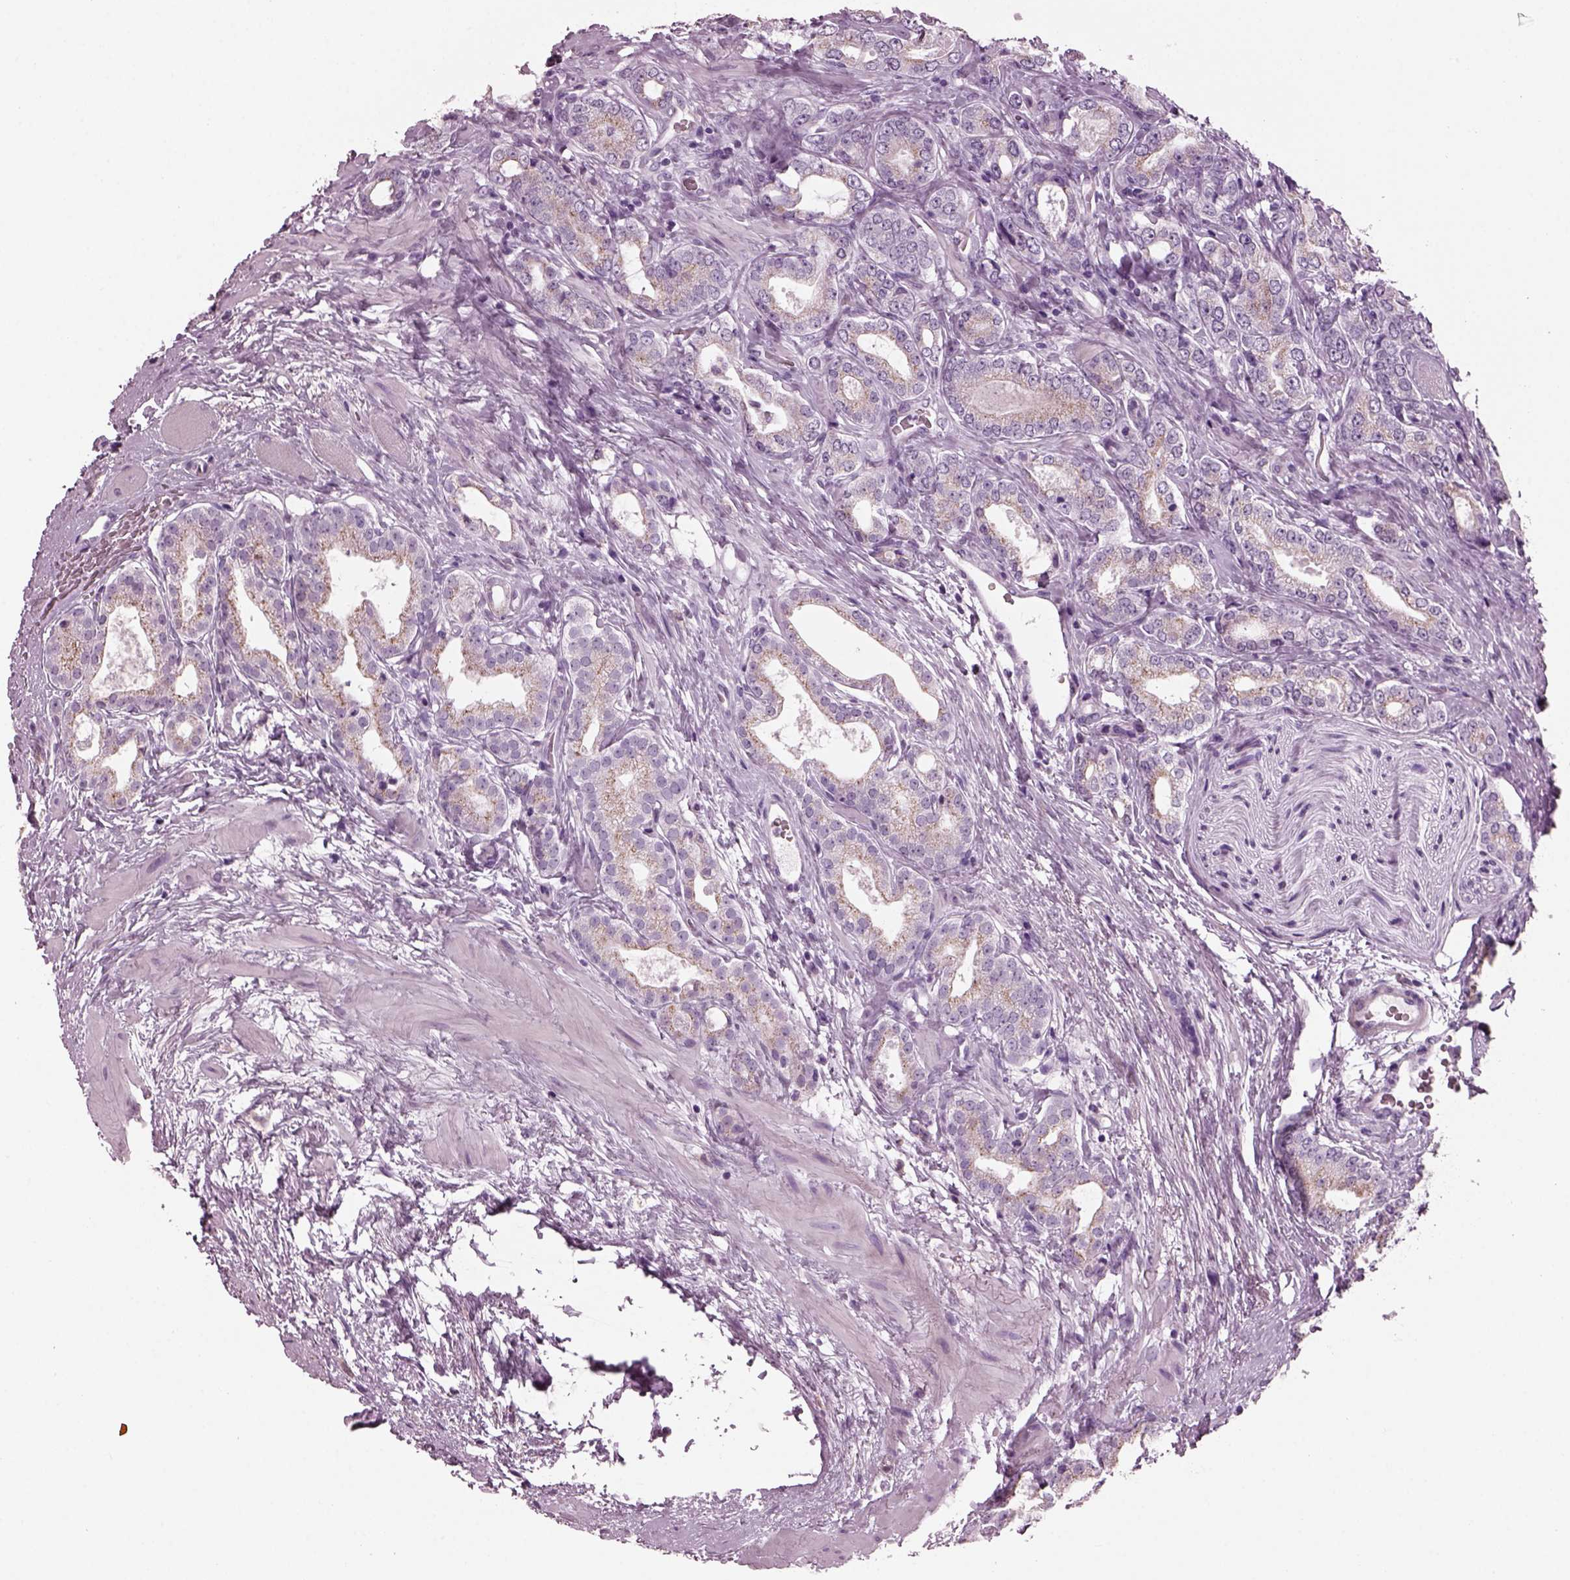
{"staining": {"intensity": "weak", "quantity": ">75%", "location": "cytoplasmic/membranous"}, "tissue": "prostate cancer", "cell_type": "Tumor cells", "image_type": "cancer", "snomed": [{"axis": "morphology", "description": "Adenocarcinoma, NOS"}, {"axis": "topography", "description": "Prostate"}], "caption": "IHC (DAB (3,3'-diaminobenzidine)) staining of prostate cancer displays weak cytoplasmic/membranous protein staining in about >75% of tumor cells.", "gene": "PRR9", "patient": {"sex": "male", "age": 64}}